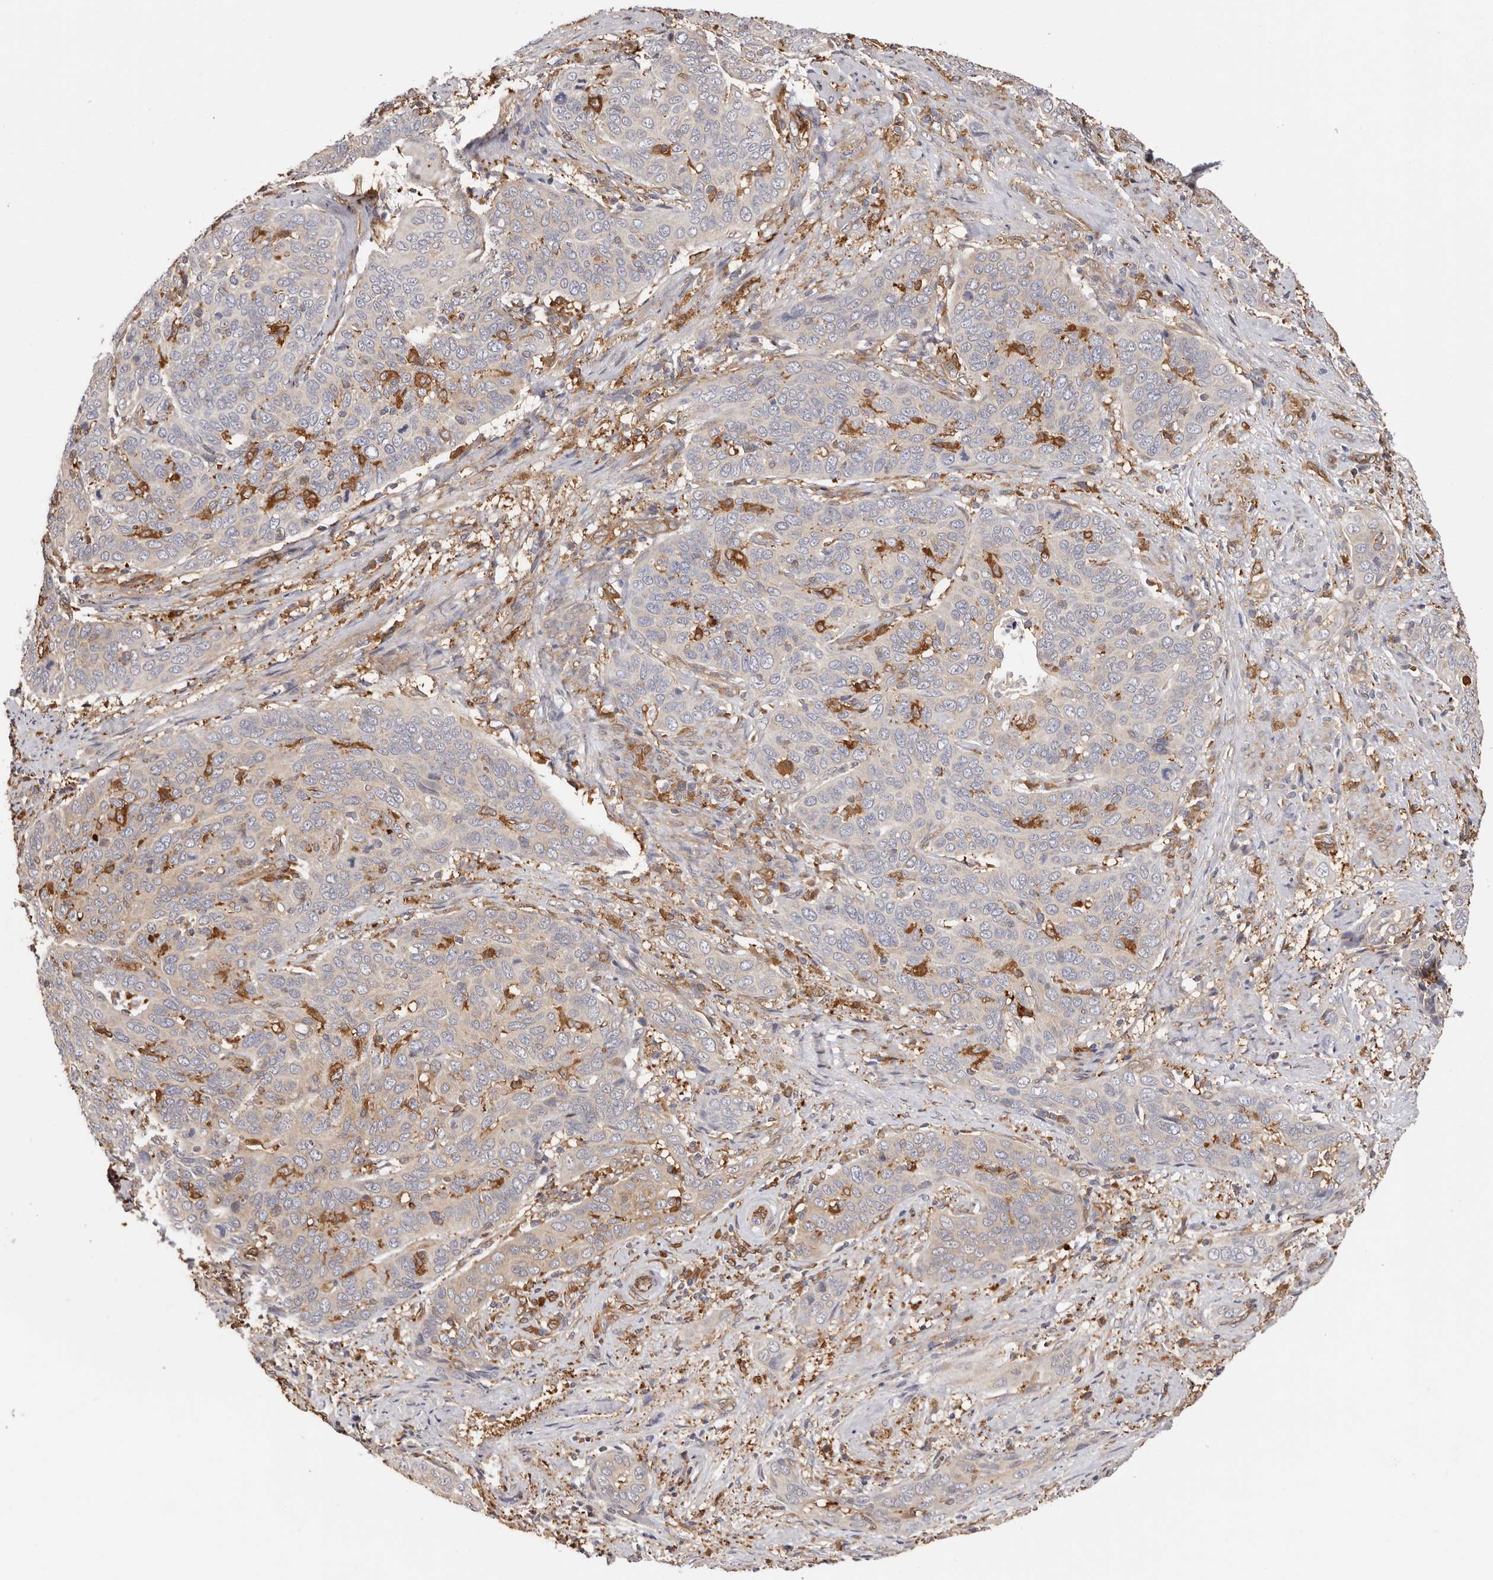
{"staining": {"intensity": "weak", "quantity": "<25%", "location": "cytoplasmic/membranous"}, "tissue": "cervical cancer", "cell_type": "Tumor cells", "image_type": "cancer", "snomed": [{"axis": "morphology", "description": "Squamous cell carcinoma, NOS"}, {"axis": "topography", "description": "Cervix"}], "caption": "Cervical squamous cell carcinoma was stained to show a protein in brown. There is no significant positivity in tumor cells. (Immunohistochemistry, brightfield microscopy, high magnification).", "gene": "LAP3", "patient": {"sex": "female", "age": 60}}